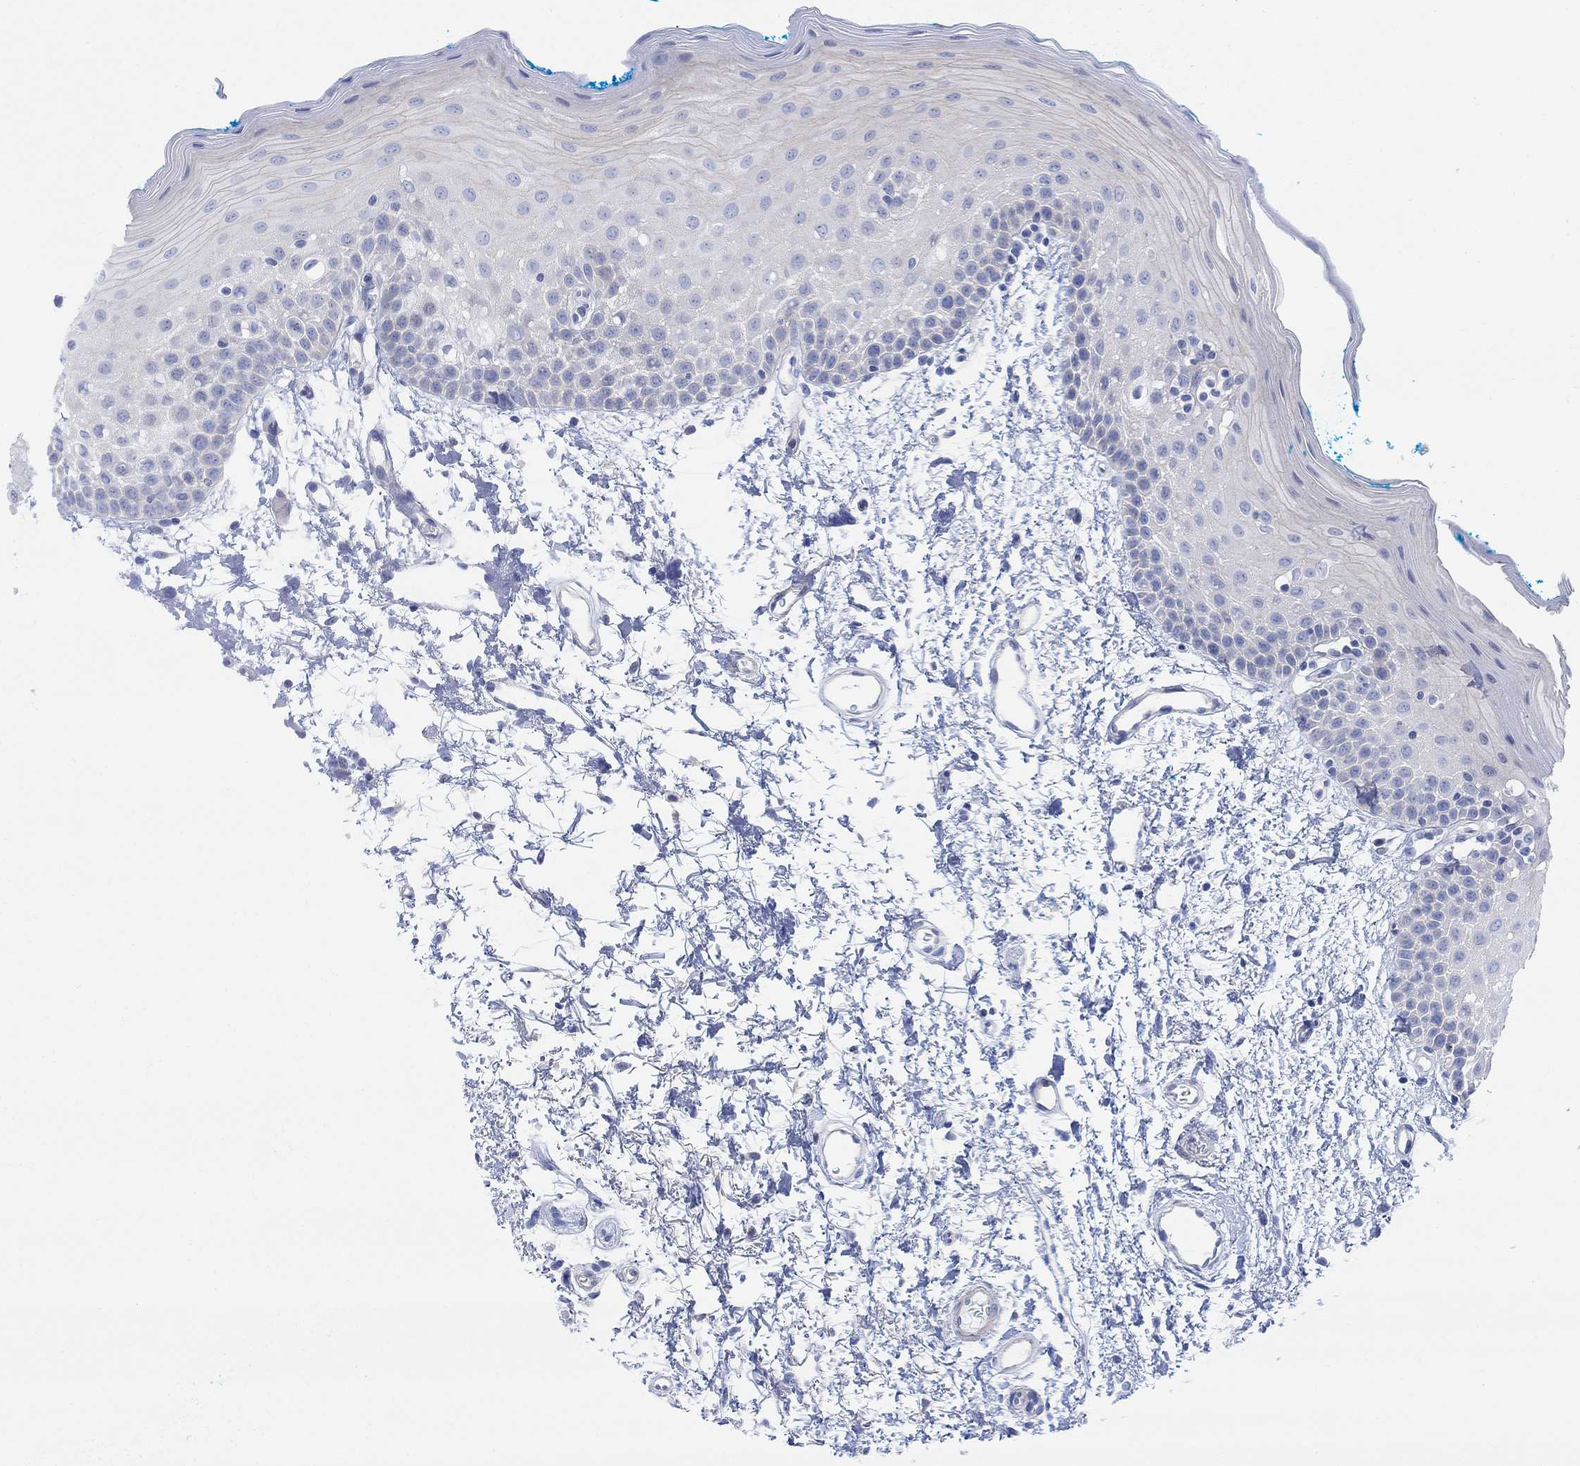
{"staining": {"intensity": "negative", "quantity": "none", "location": "none"}, "tissue": "oral mucosa", "cell_type": "Squamous epithelial cells", "image_type": "normal", "snomed": [{"axis": "morphology", "description": "Normal tissue, NOS"}, {"axis": "morphology", "description": "Squamous cell carcinoma, NOS"}, {"axis": "topography", "description": "Oral tissue"}, {"axis": "topography", "description": "Head-Neck"}], "caption": "Photomicrograph shows no protein positivity in squamous epithelial cells of benign oral mucosa. Nuclei are stained in blue.", "gene": "TLDC2", "patient": {"sex": "female", "age": 75}}